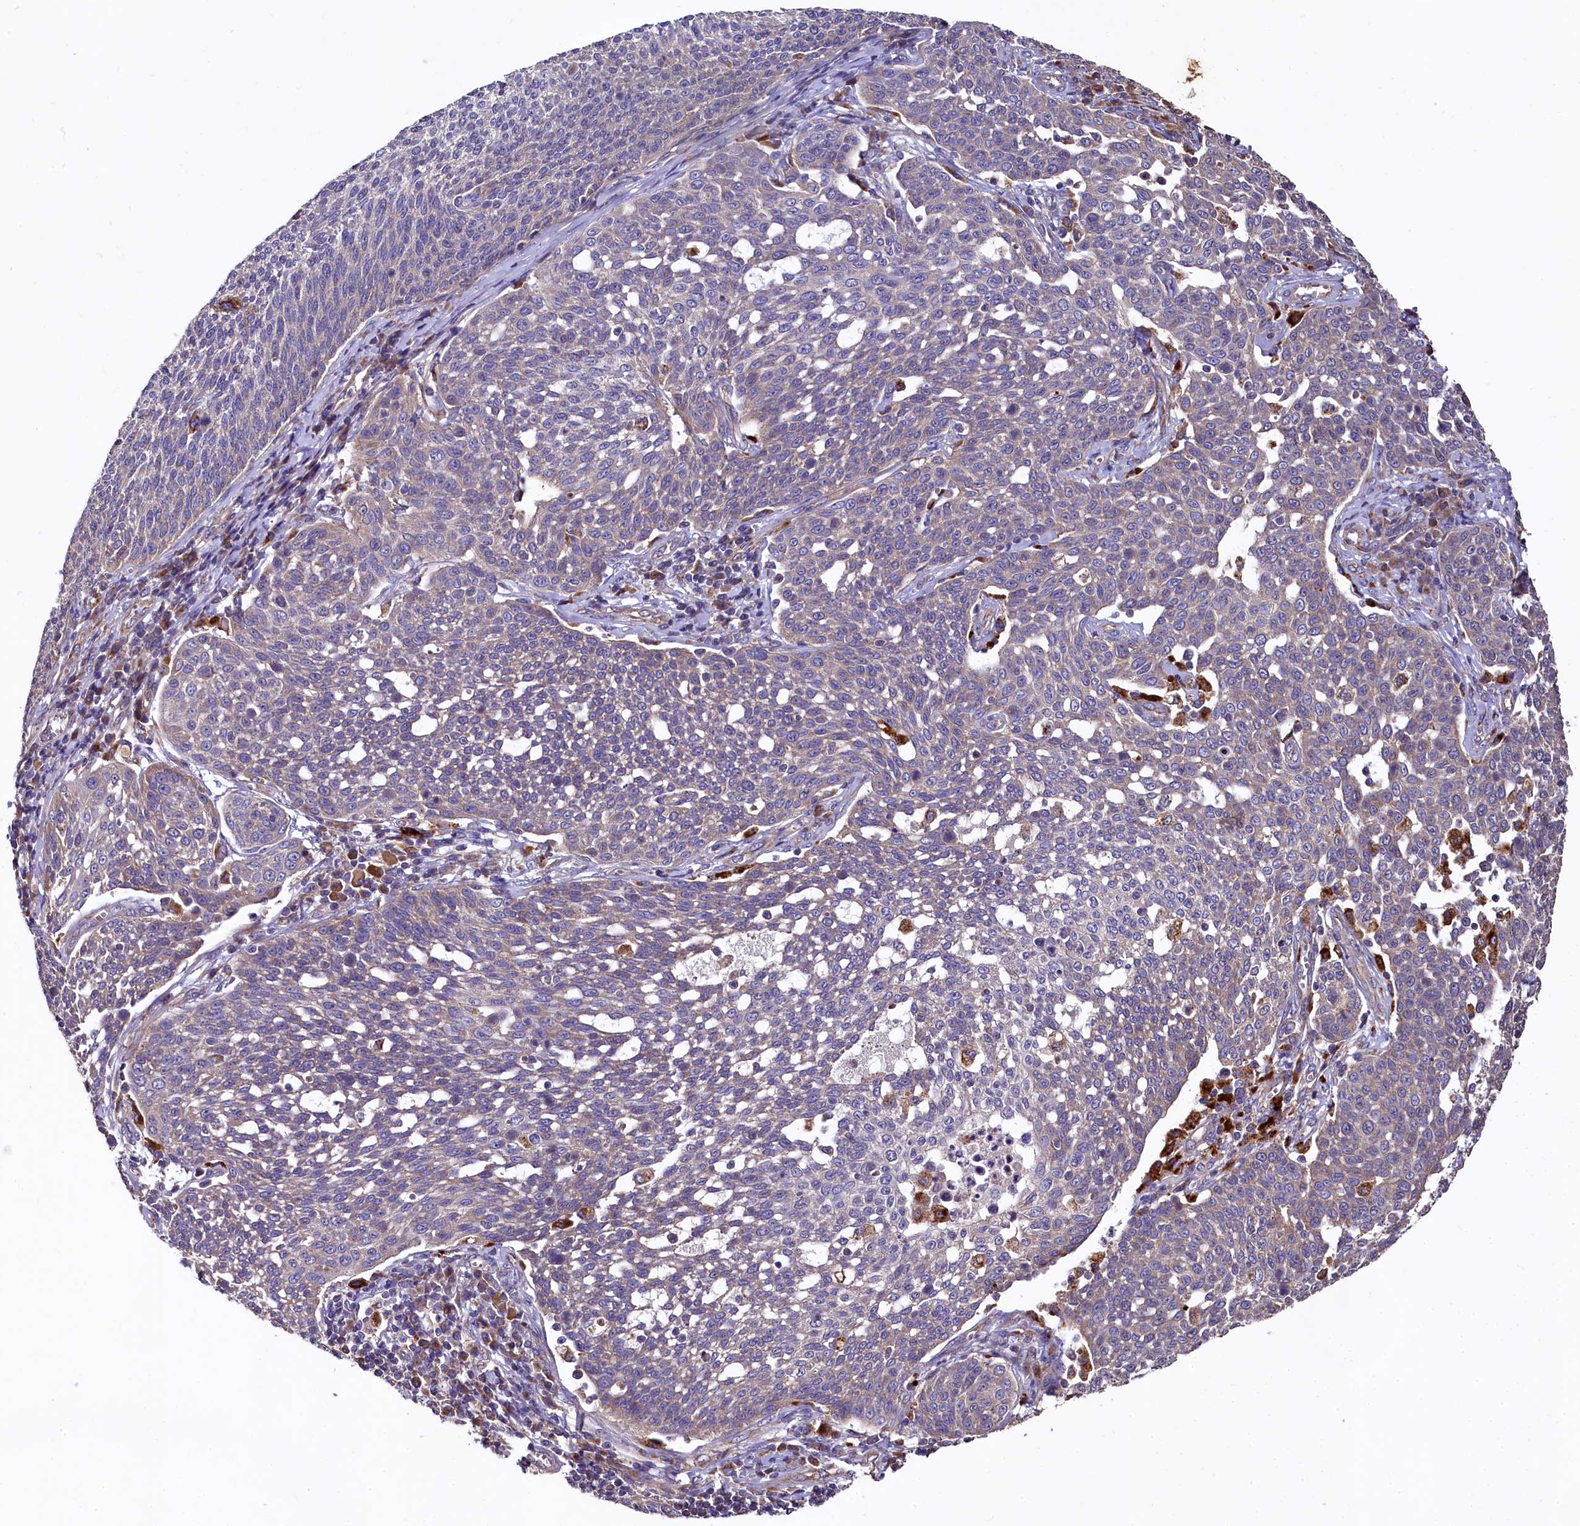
{"staining": {"intensity": "weak", "quantity": "<25%", "location": "cytoplasmic/membranous"}, "tissue": "cervical cancer", "cell_type": "Tumor cells", "image_type": "cancer", "snomed": [{"axis": "morphology", "description": "Squamous cell carcinoma, NOS"}, {"axis": "topography", "description": "Cervix"}], "caption": "A photomicrograph of cervical cancer (squamous cell carcinoma) stained for a protein displays no brown staining in tumor cells.", "gene": "SPRYD3", "patient": {"sex": "female", "age": 34}}